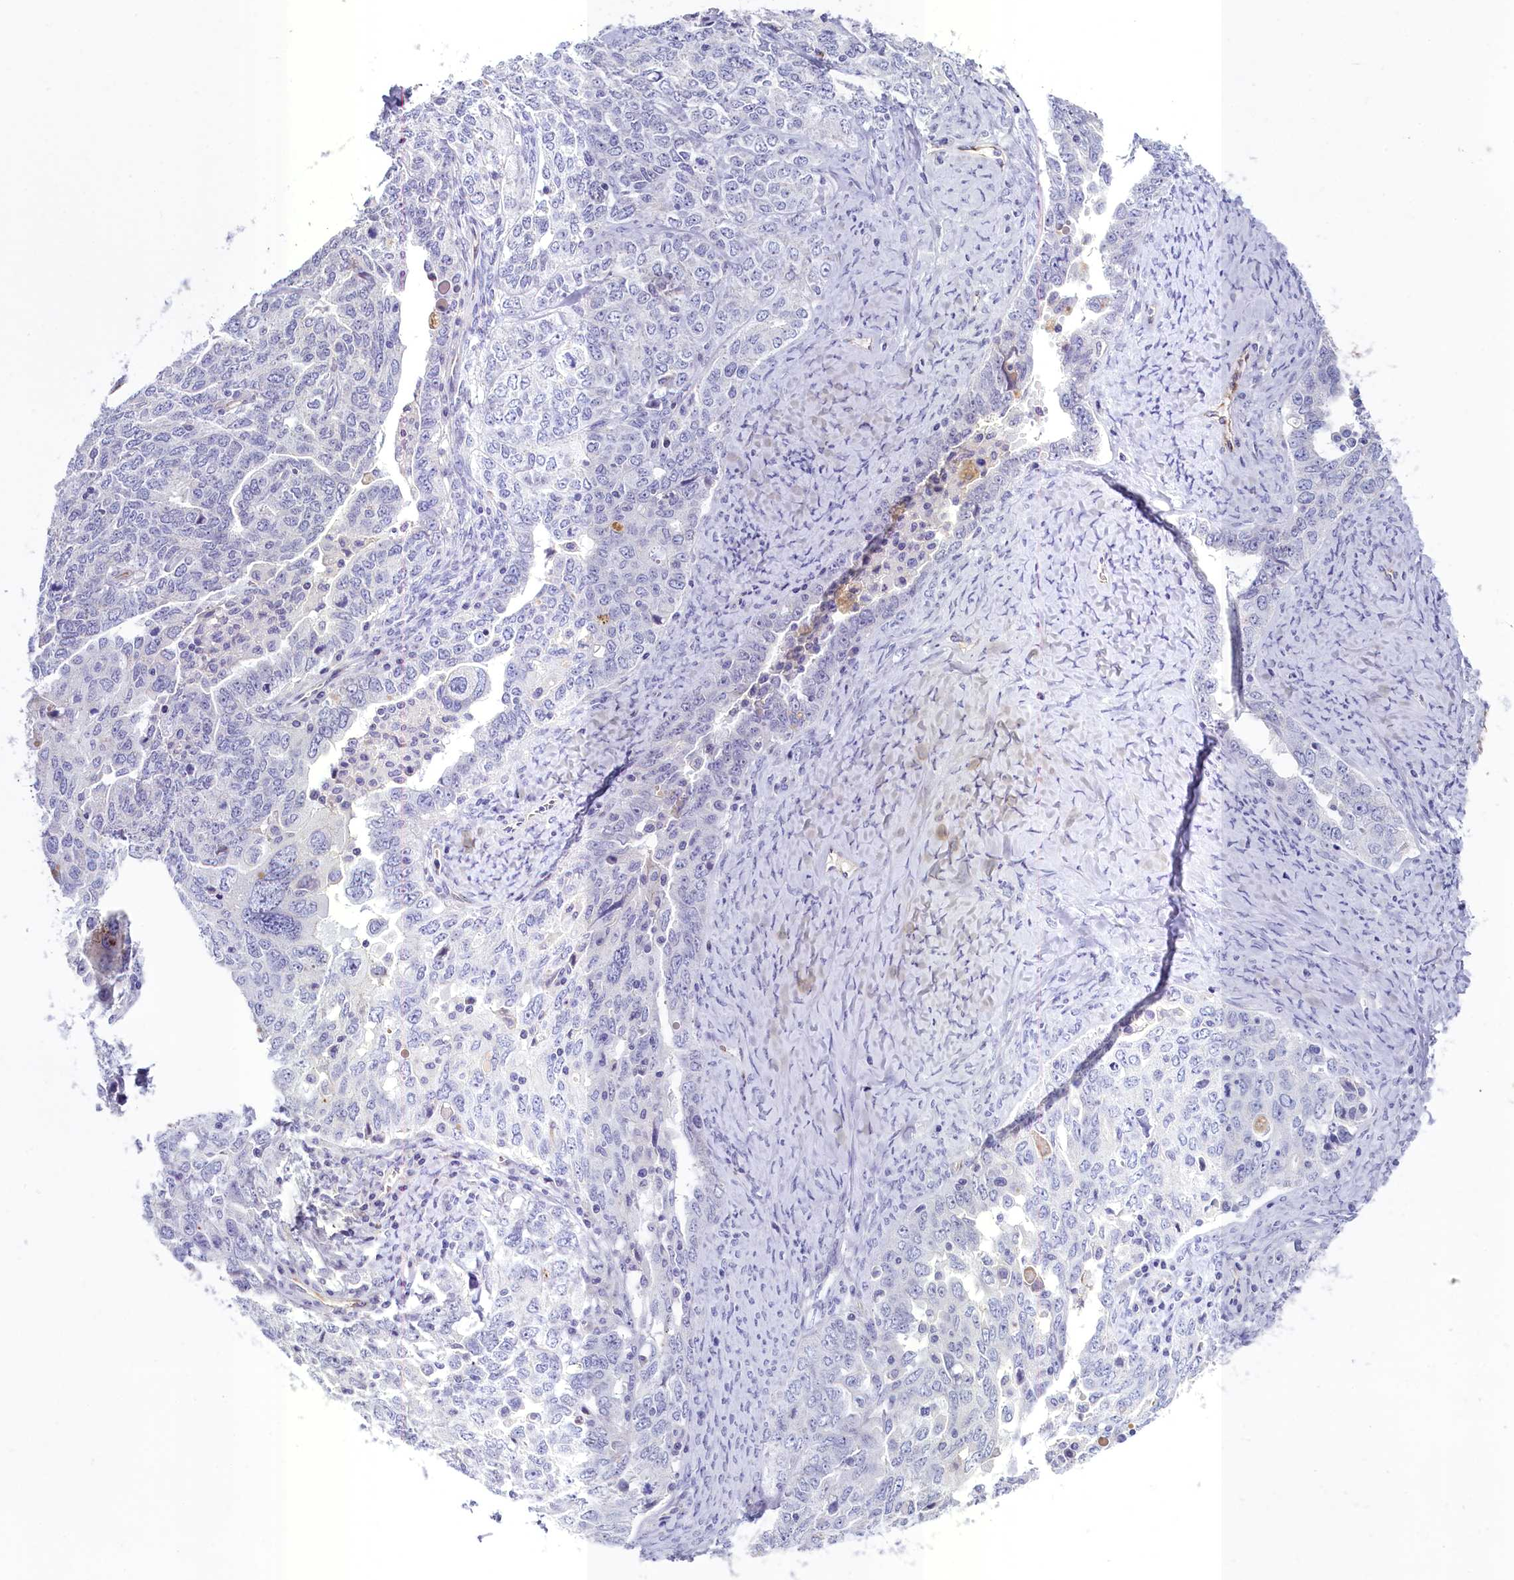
{"staining": {"intensity": "negative", "quantity": "none", "location": "none"}, "tissue": "ovarian cancer", "cell_type": "Tumor cells", "image_type": "cancer", "snomed": [{"axis": "morphology", "description": "Carcinoma, endometroid"}, {"axis": "topography", "description": "Ovary"}], "caption": "Endometroid carcinoma (ovarian) stained for a protein using immunohistochemistry (IHC) exhibits no expression tumor cells.", "gene": "INSC", "patient": {"sex": "female", "age": 62}}